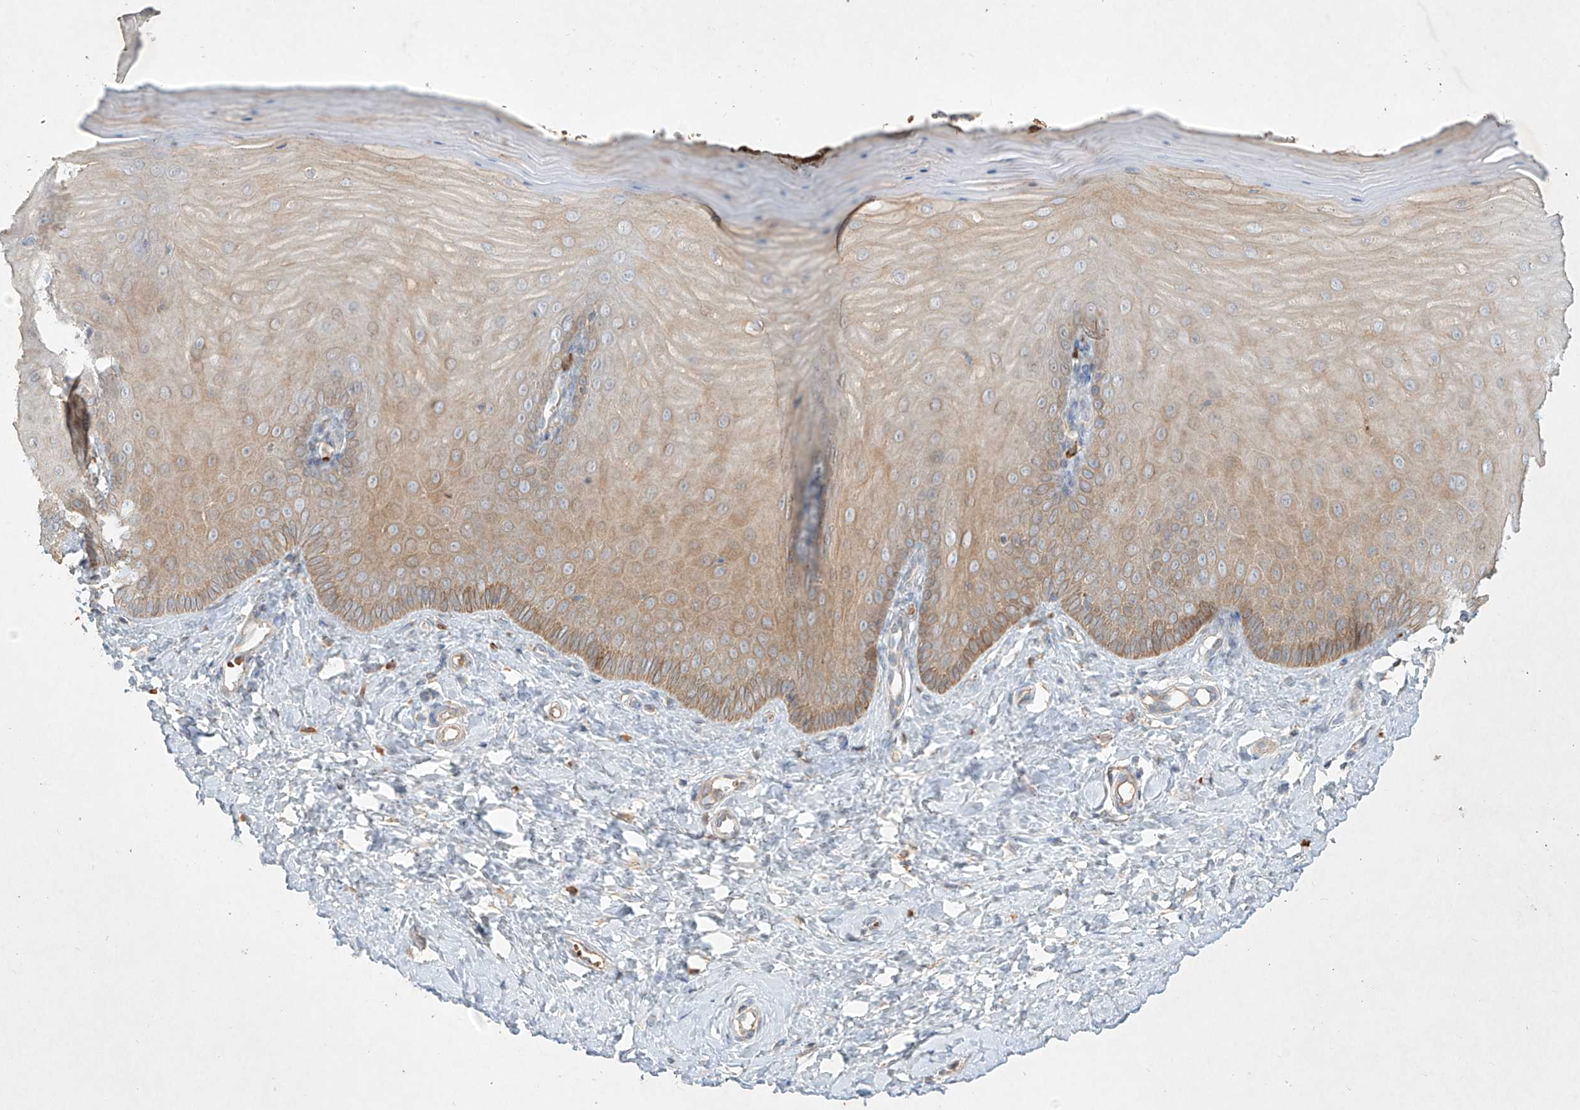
{"staining": {"intensity": "negative", "quantity": "none", "location": "none"}, "tissue": "cervix", "cell_type": "Glandular cells", "image_type": "normal", "snomed": [{"axis": "morphology", "description": "Normal tissue, NOS"}, {"axis": "topography", "description": "Cervix"}], "caption": "IHC histopathology image of unremarkable human cervix stained for a protein (brown), which demonstrates no positivity in glandular cells.", "gene": "KPNA7", "patient": {"sex": "female", "age": 55}}